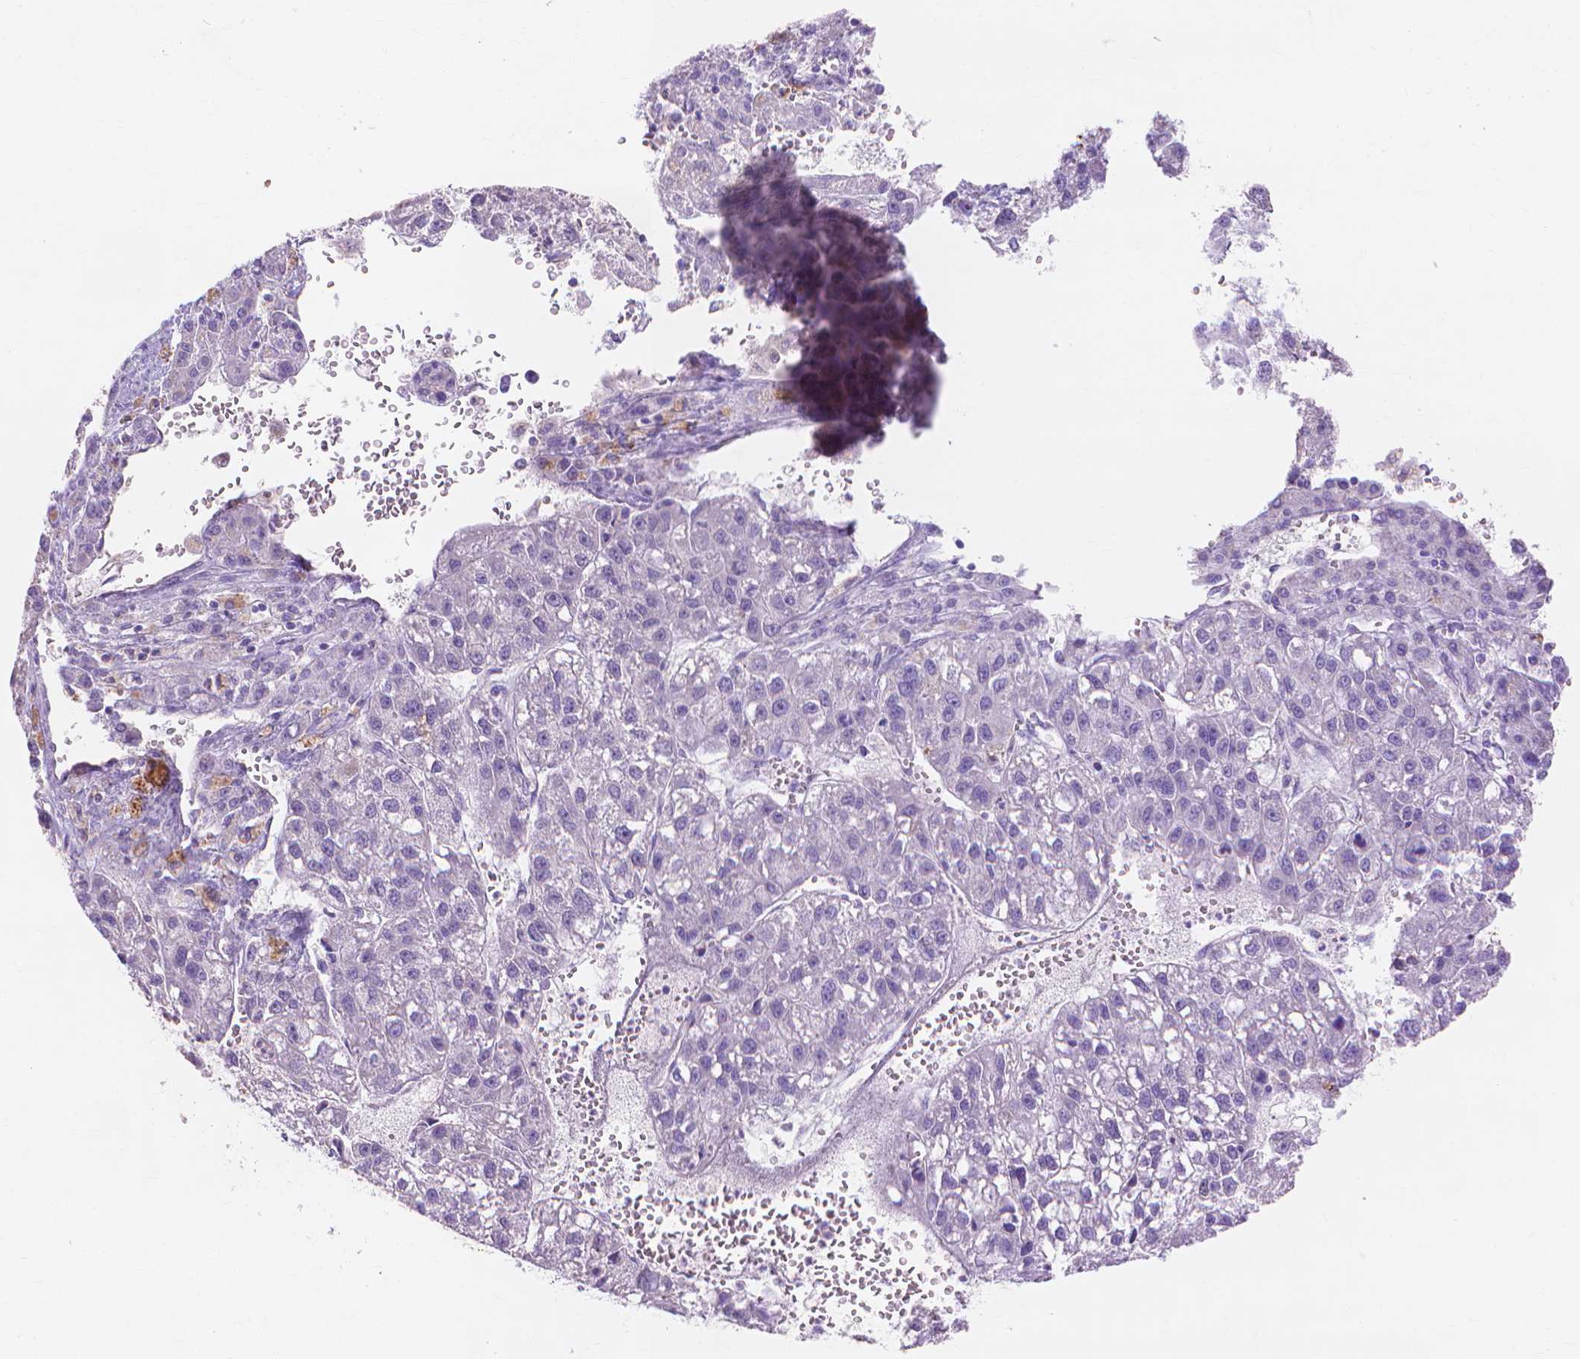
{"staining": {"intensity": "negative", "quantity": "none", "location": "none"}, "tissue": "liver cancer", "cell_type": "Tumor cells", "image_type": "cancer", "snomed": [{"axis": "morphology", "description": "Carcinoma, Hepatocellular, NOS"}, {"axis": "topography", "description": "Liver"}], "caption": "Human liver cancer stained for a protein using immunohistochemistry (IHC) displays no expression in tumor cells.", "gene": "MMP11", "patient": {"sex": "female", "age": 70}}